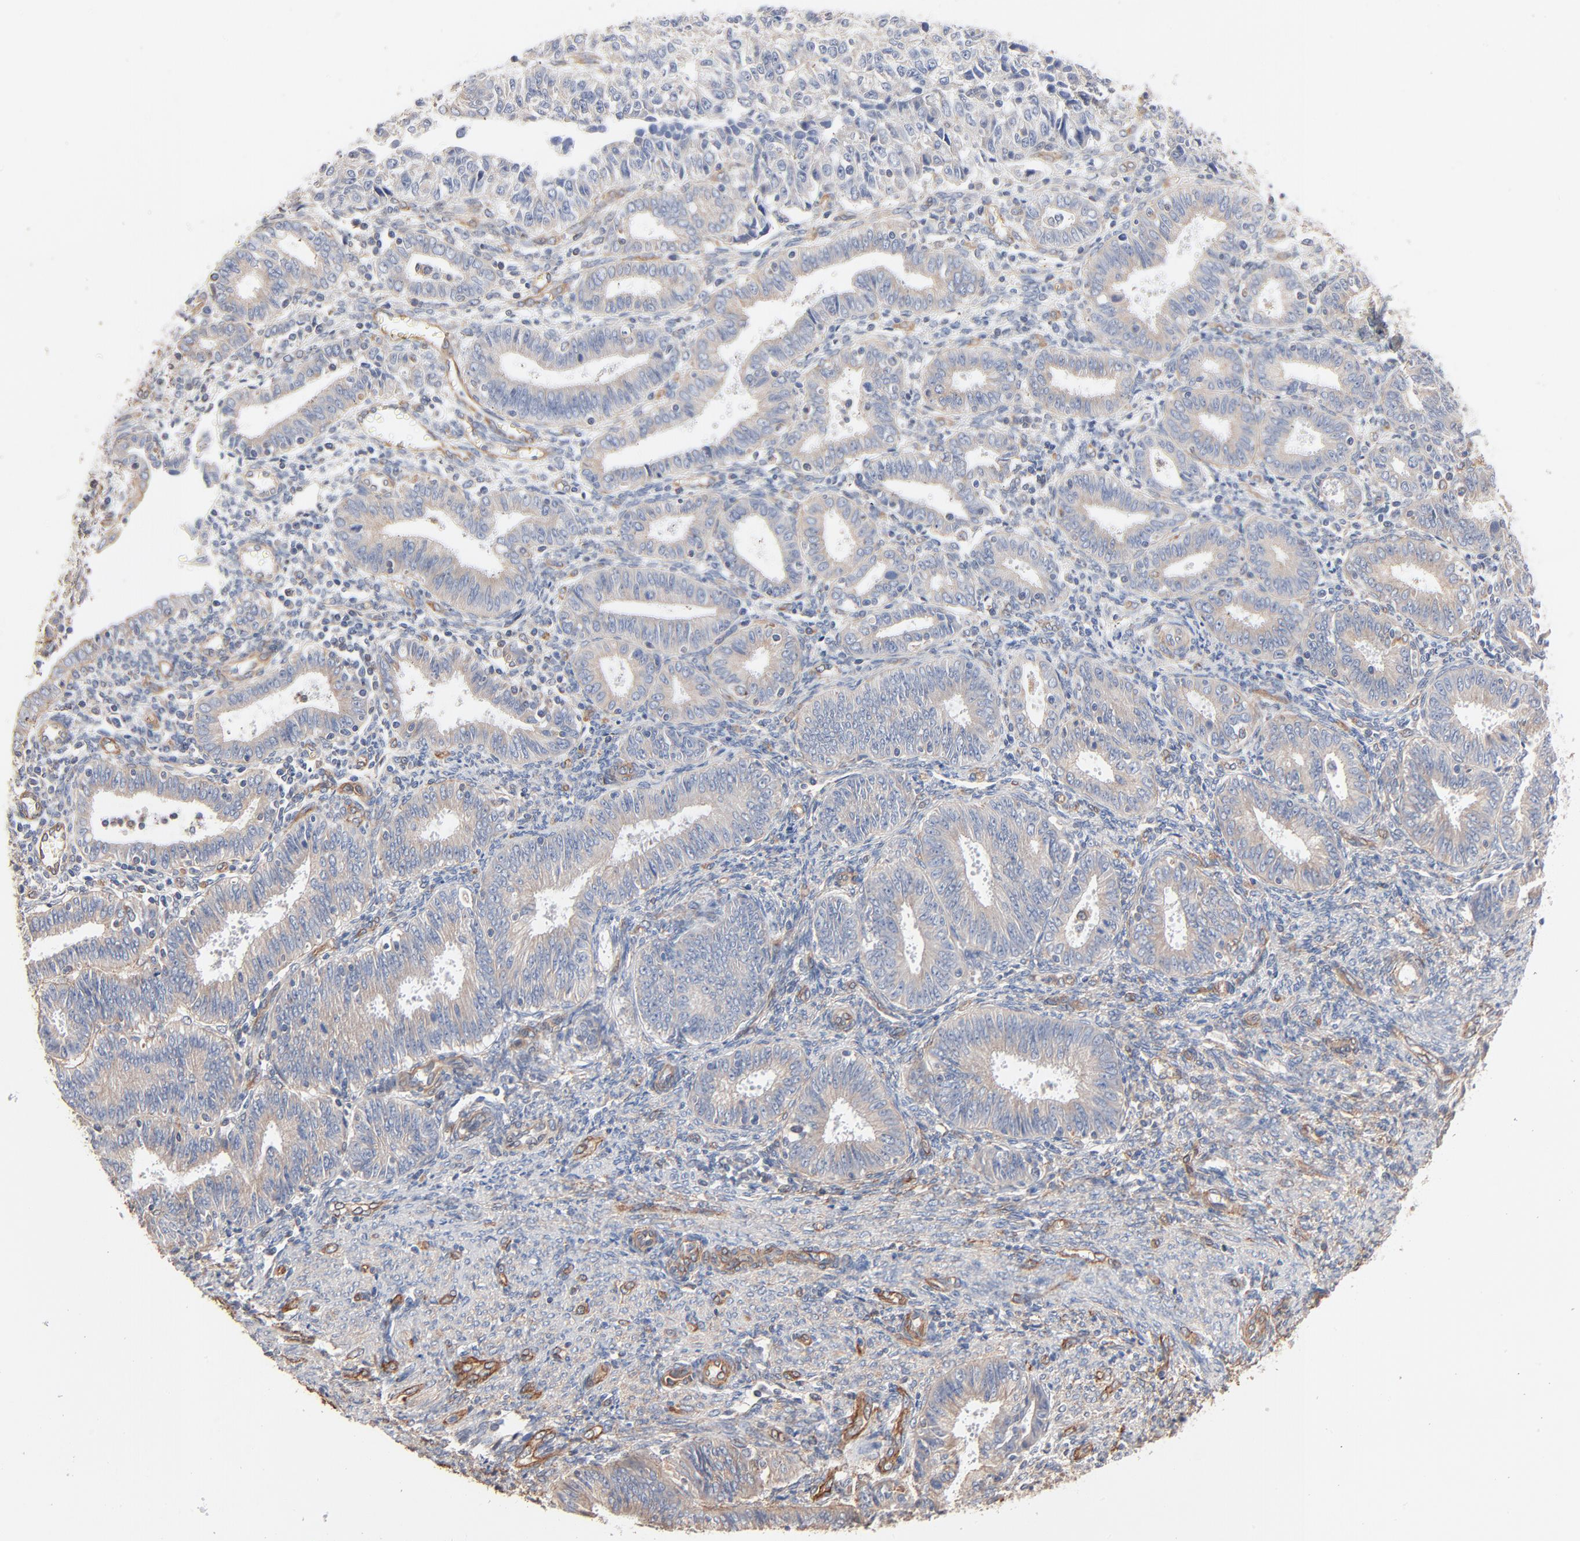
{"staining": {"intensity": "negative", "quantity": "none", "location": "none"}, "tissue": "endometrial cancer", "cell_type": "Tumor cells", "image_type": "cancer", "snomed": [{"axis": "morphology", "description": "Adenocarcinoma, NOS"}, {"axis": "topography", "description": "Endometrium"}], "caption": "DAB (3,3'-diaminobenzidine) immunohistochemical staining of human endometrial adenocarcinoma demonstrates no significant positivity in tumor cells.", "gene": "ABCD4", "patient": {"sex": "female", "age": 42}}